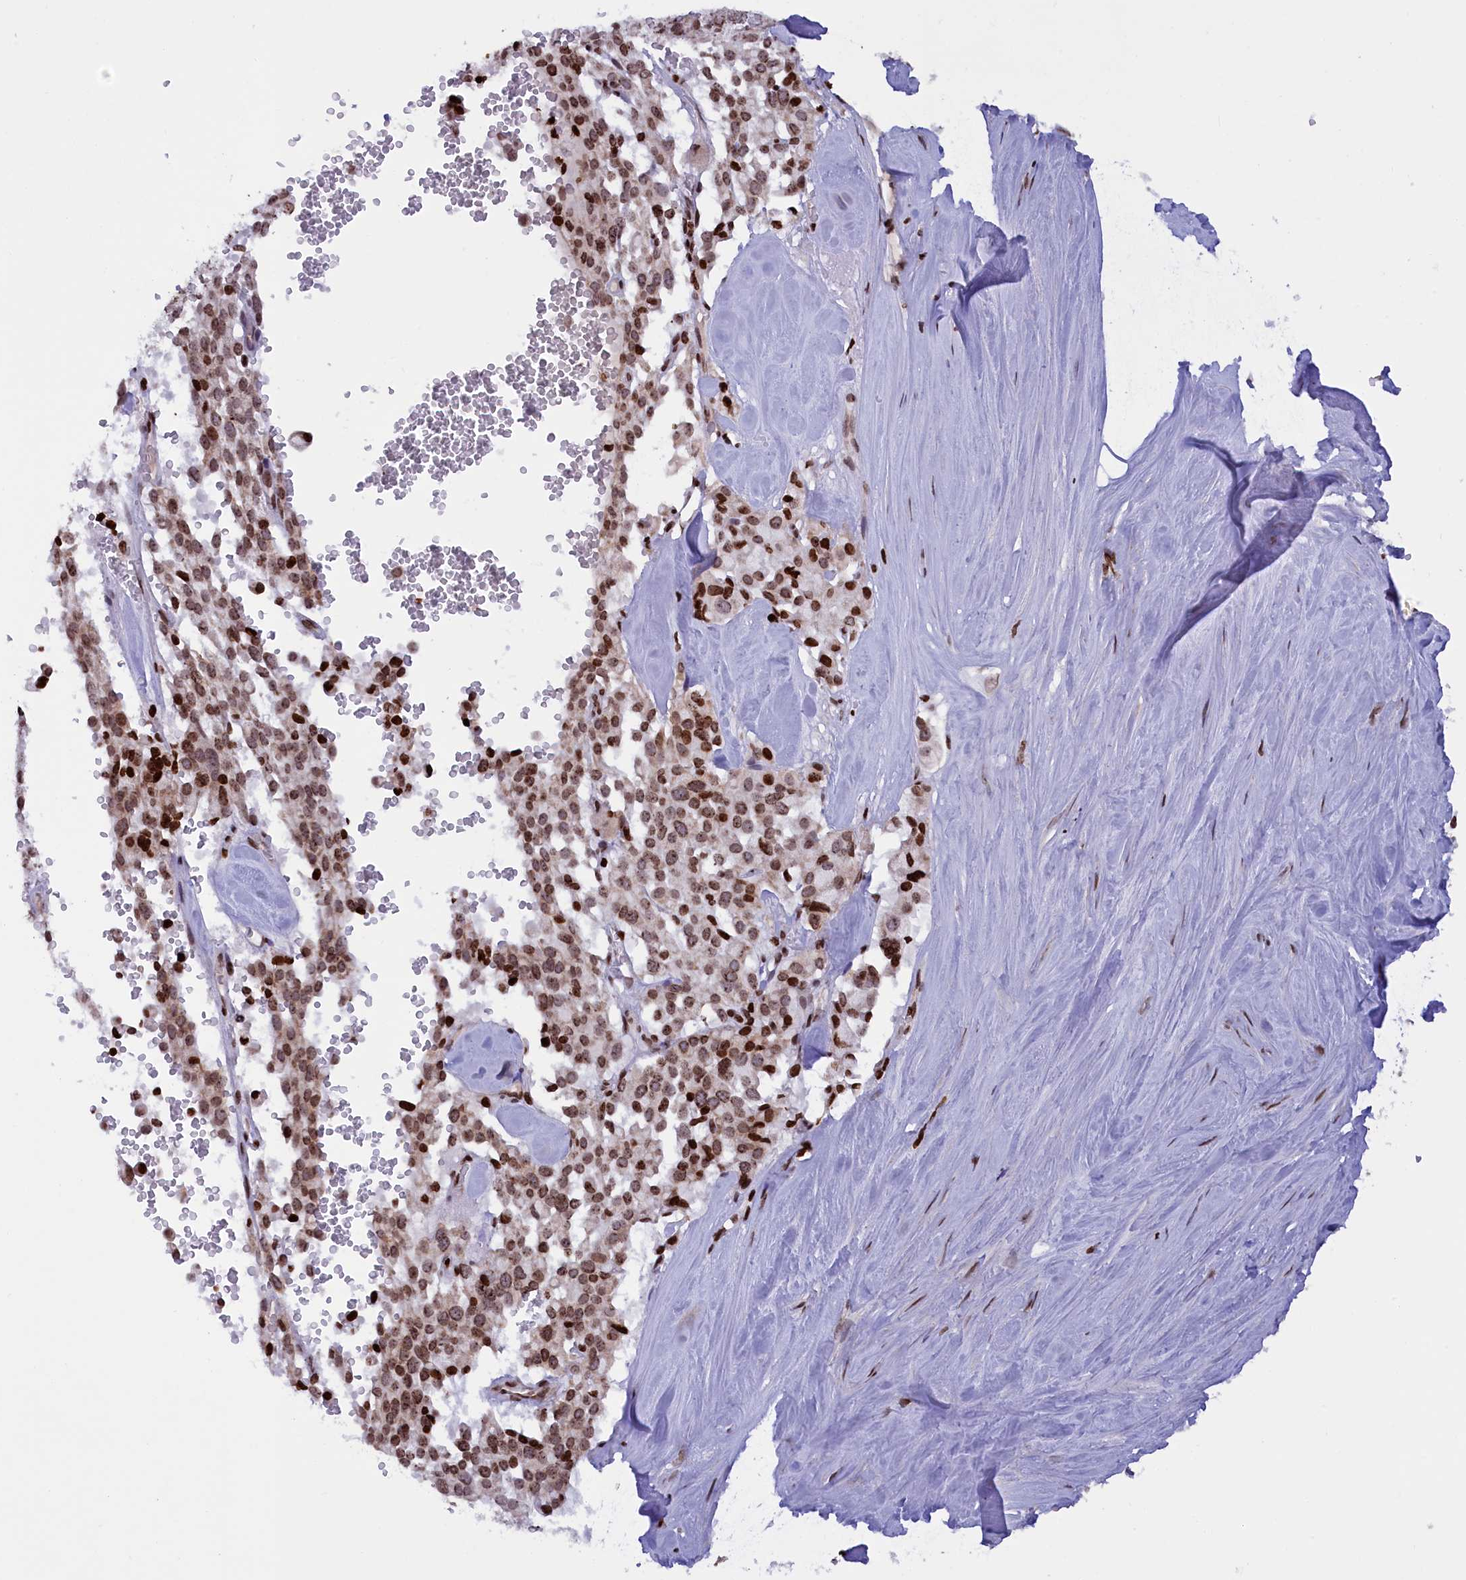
{"staining": {"intensity": "moderate", "quantity": ">75%", "location": "nuclear"}, "tissue": "pancreatic cancer", "cell_type": "Tumor cells", "image_type": "cancer", "snomed": [{"axis": "morphology", "description": "Adenocarcinoma, NOS"}, {"axis": "topography", "description": "Pancreas"}], "caption": "Protein expression analysis of pancreatic cancer exhibits moderate nuclear positivity in about >75% of tumor cells.", "gene": "TIMM29", "patient": {"sex": "male", "age": 65}}